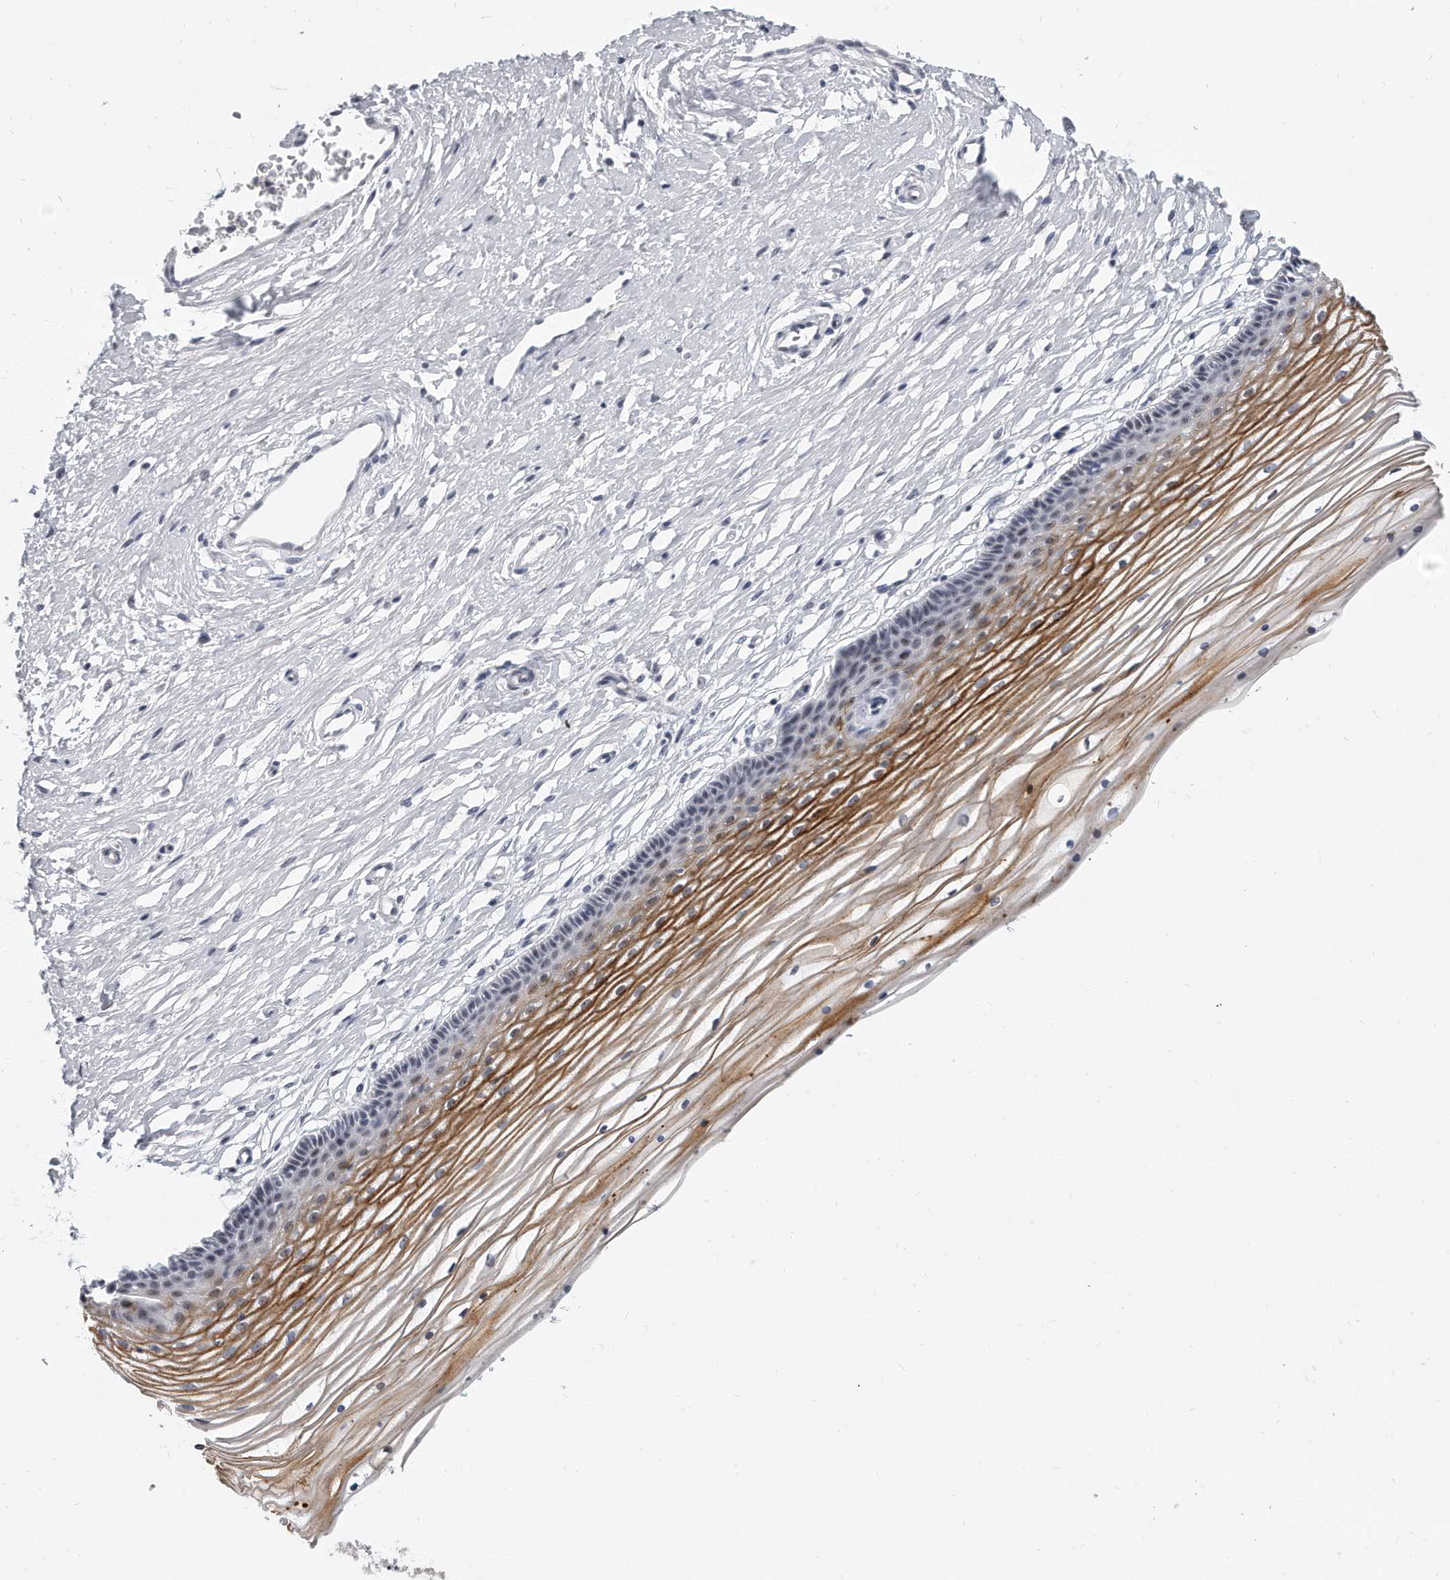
{"staining": {"intensity": "strong", "quantity": "25%-75%", "location": "cytoplasmic/membranous"}, "tissue": "vagina", "cell_type": "Squamous epithelial cells", "image_type": "normal", "snomed": [{"axis": "morphology", "description": "Normal tissue, NOS"}, {"axis": "topography", "description": "Vagina"}, {"axis": "topography", "description": "Cervix"}], "caption": "This is a photomicrograph of IHC staining of normal vagina, which shows strong positivity in the cytoplasmic/membranous of squamous epithelial cells.", "gene": "TFCP2L1", "patient": {"sex": "female", "age": 40}}